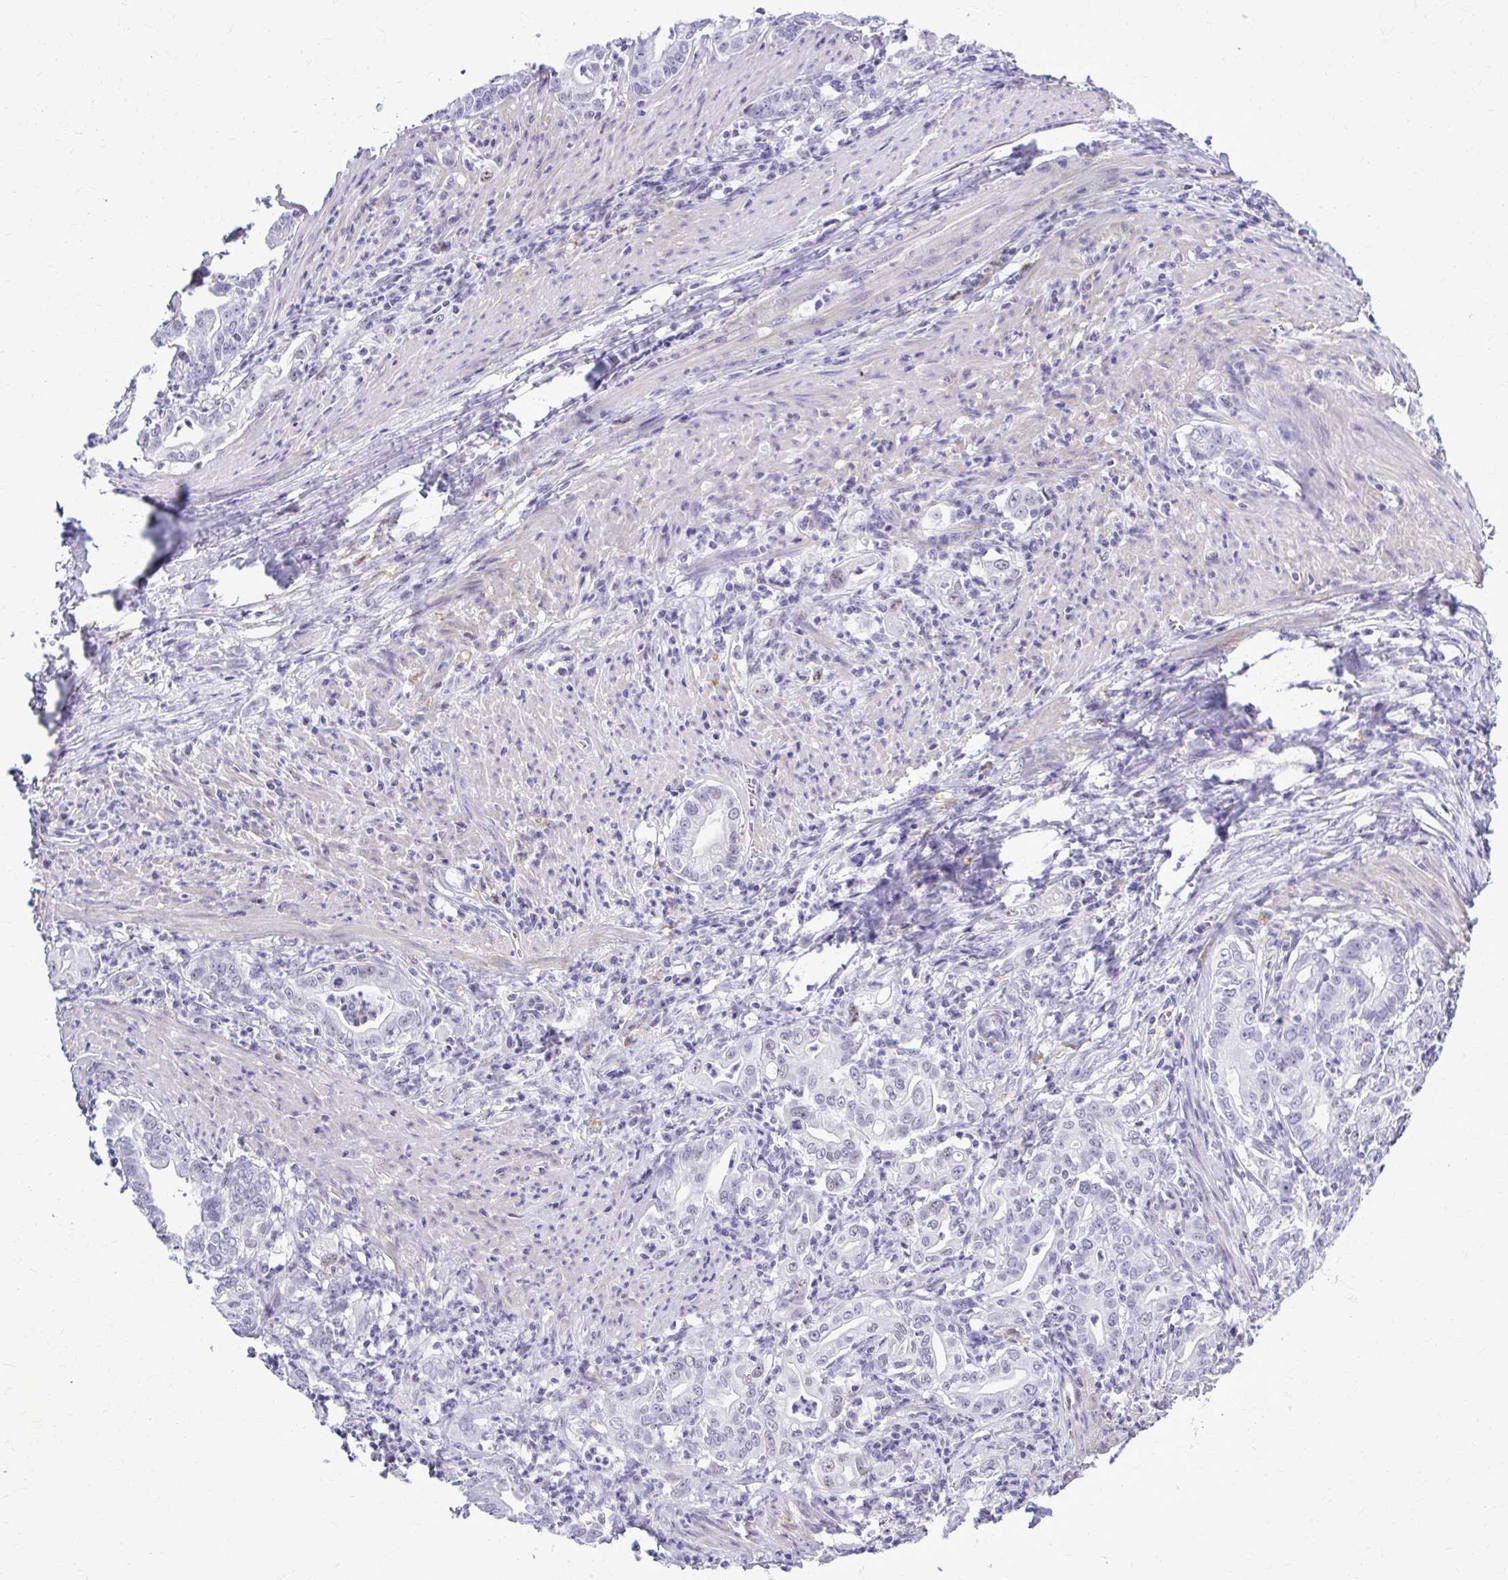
{"staining": {"intensity": "negative", "quantity": "none", "location": "none"}, "tissue": "stomach cancer", "cell_type": "Tumor cells", "image_type": "cancer", "snomed": [{"axis": "morphology", "description": "Adenocarcinoma, NOS"}, {"axis": "topography", "description": "Stomach, upper"}], "caption": "Immunohistochemistry (IHC) image of neoplastic tissue: human stomach cancer (adenocarcinoma) stained with DAB demonstrates no significant protein staining in tumor cells. (IHC, brightfield microscopy, high magnification).", "gene": "RASL11B", "patient": {"sex": "female", "age": 79}}